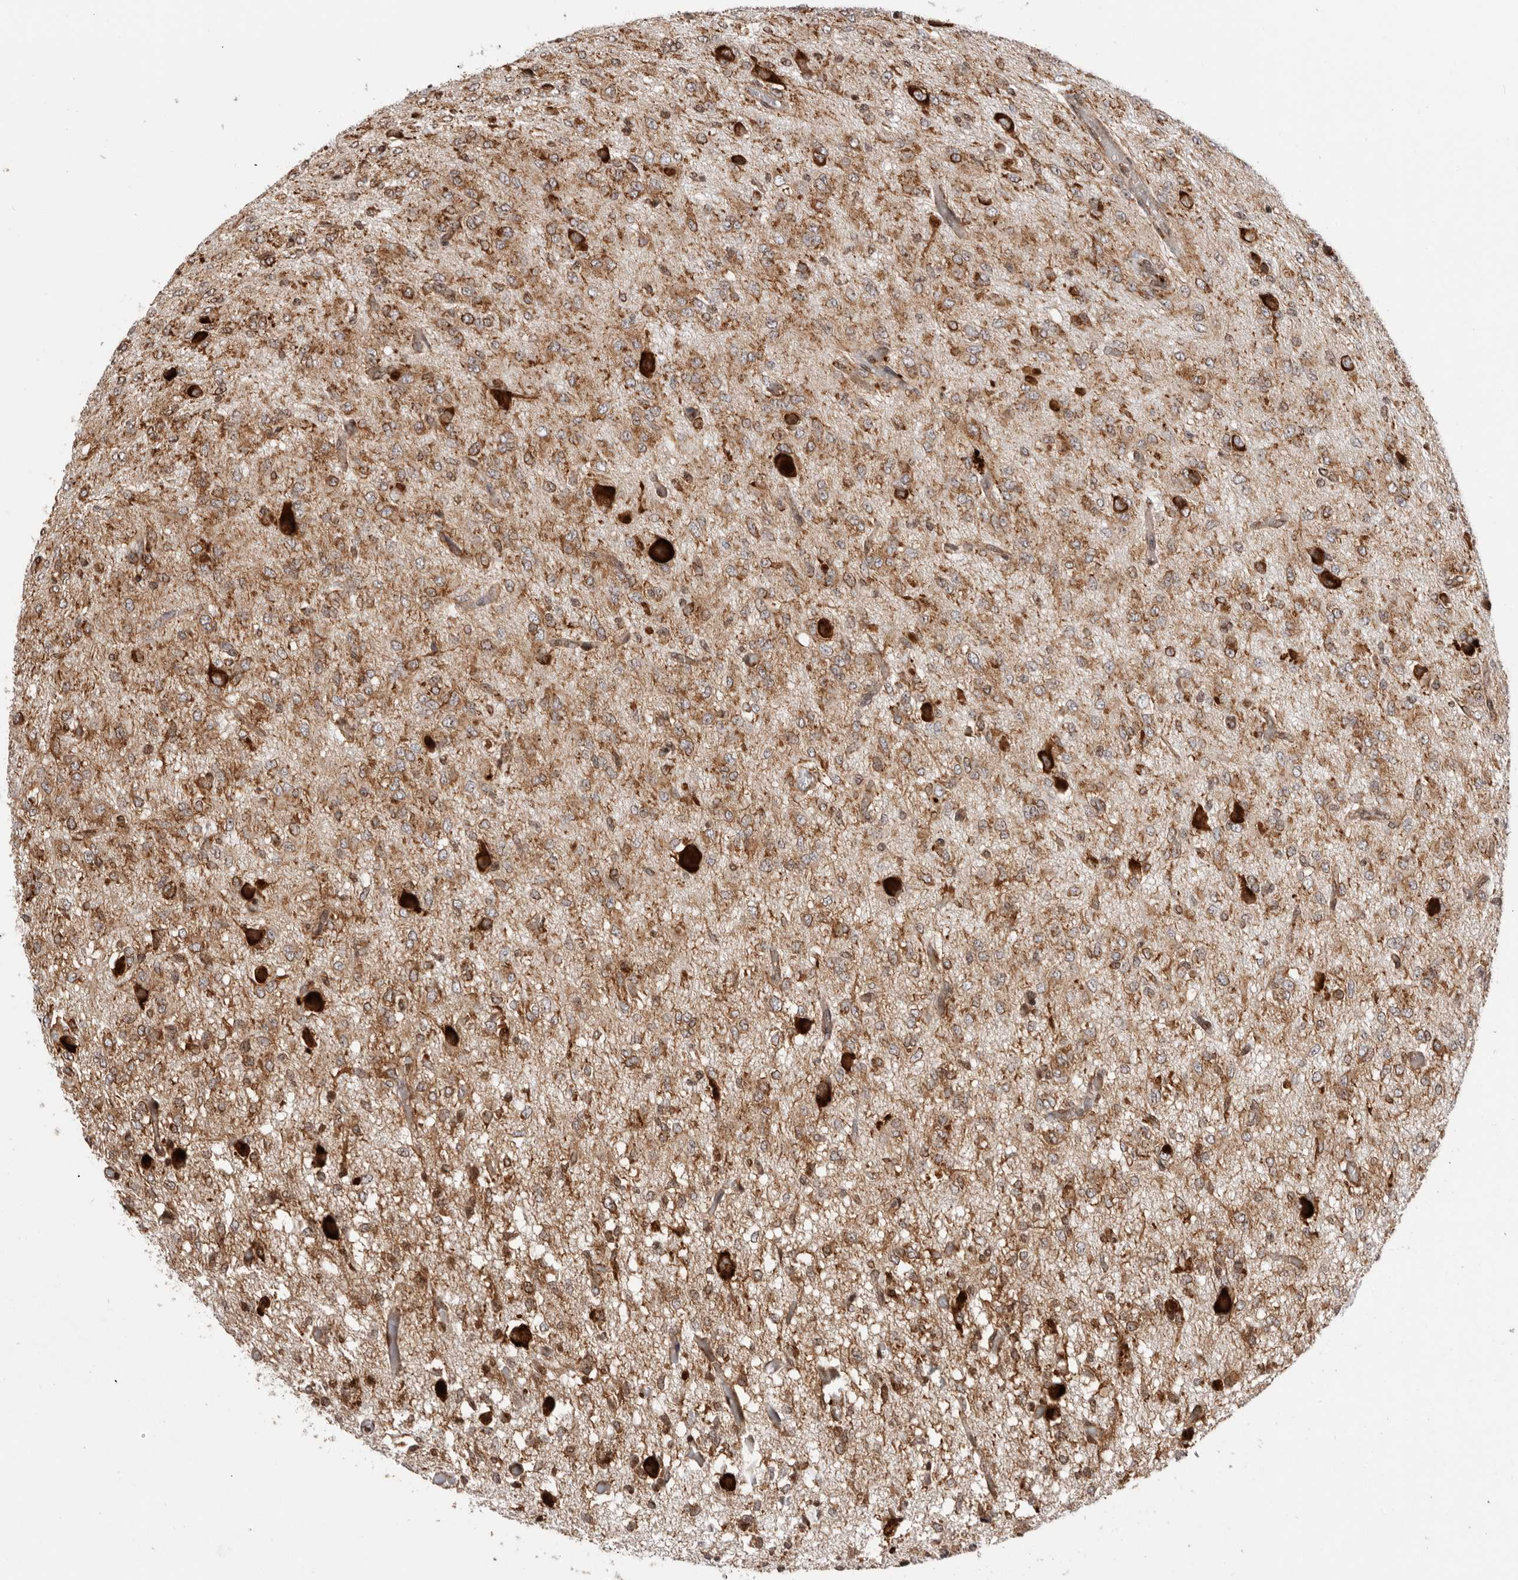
{"staining": {"intensity": "moderate", "quantity": ">75%", "location": "cytoplasmic/membranous"}, "tissue": "glioma", "cell_type": "Tumor cells", "image_type": "cancer", "snomed": [{"axis": "morphology", "description": "Glioma, malignant, High grade"}, {"axis": "topography", "description": "Brain"}], "caption": "About >75% of tumor cells in human malignant glioma (high-grade) exhibit moderate cytoplasmic/membranous protein staining as visualized by brown immunohistochemical staining.", "gene": "FZD3", "patient": {"sex": "female", "age": 59}}